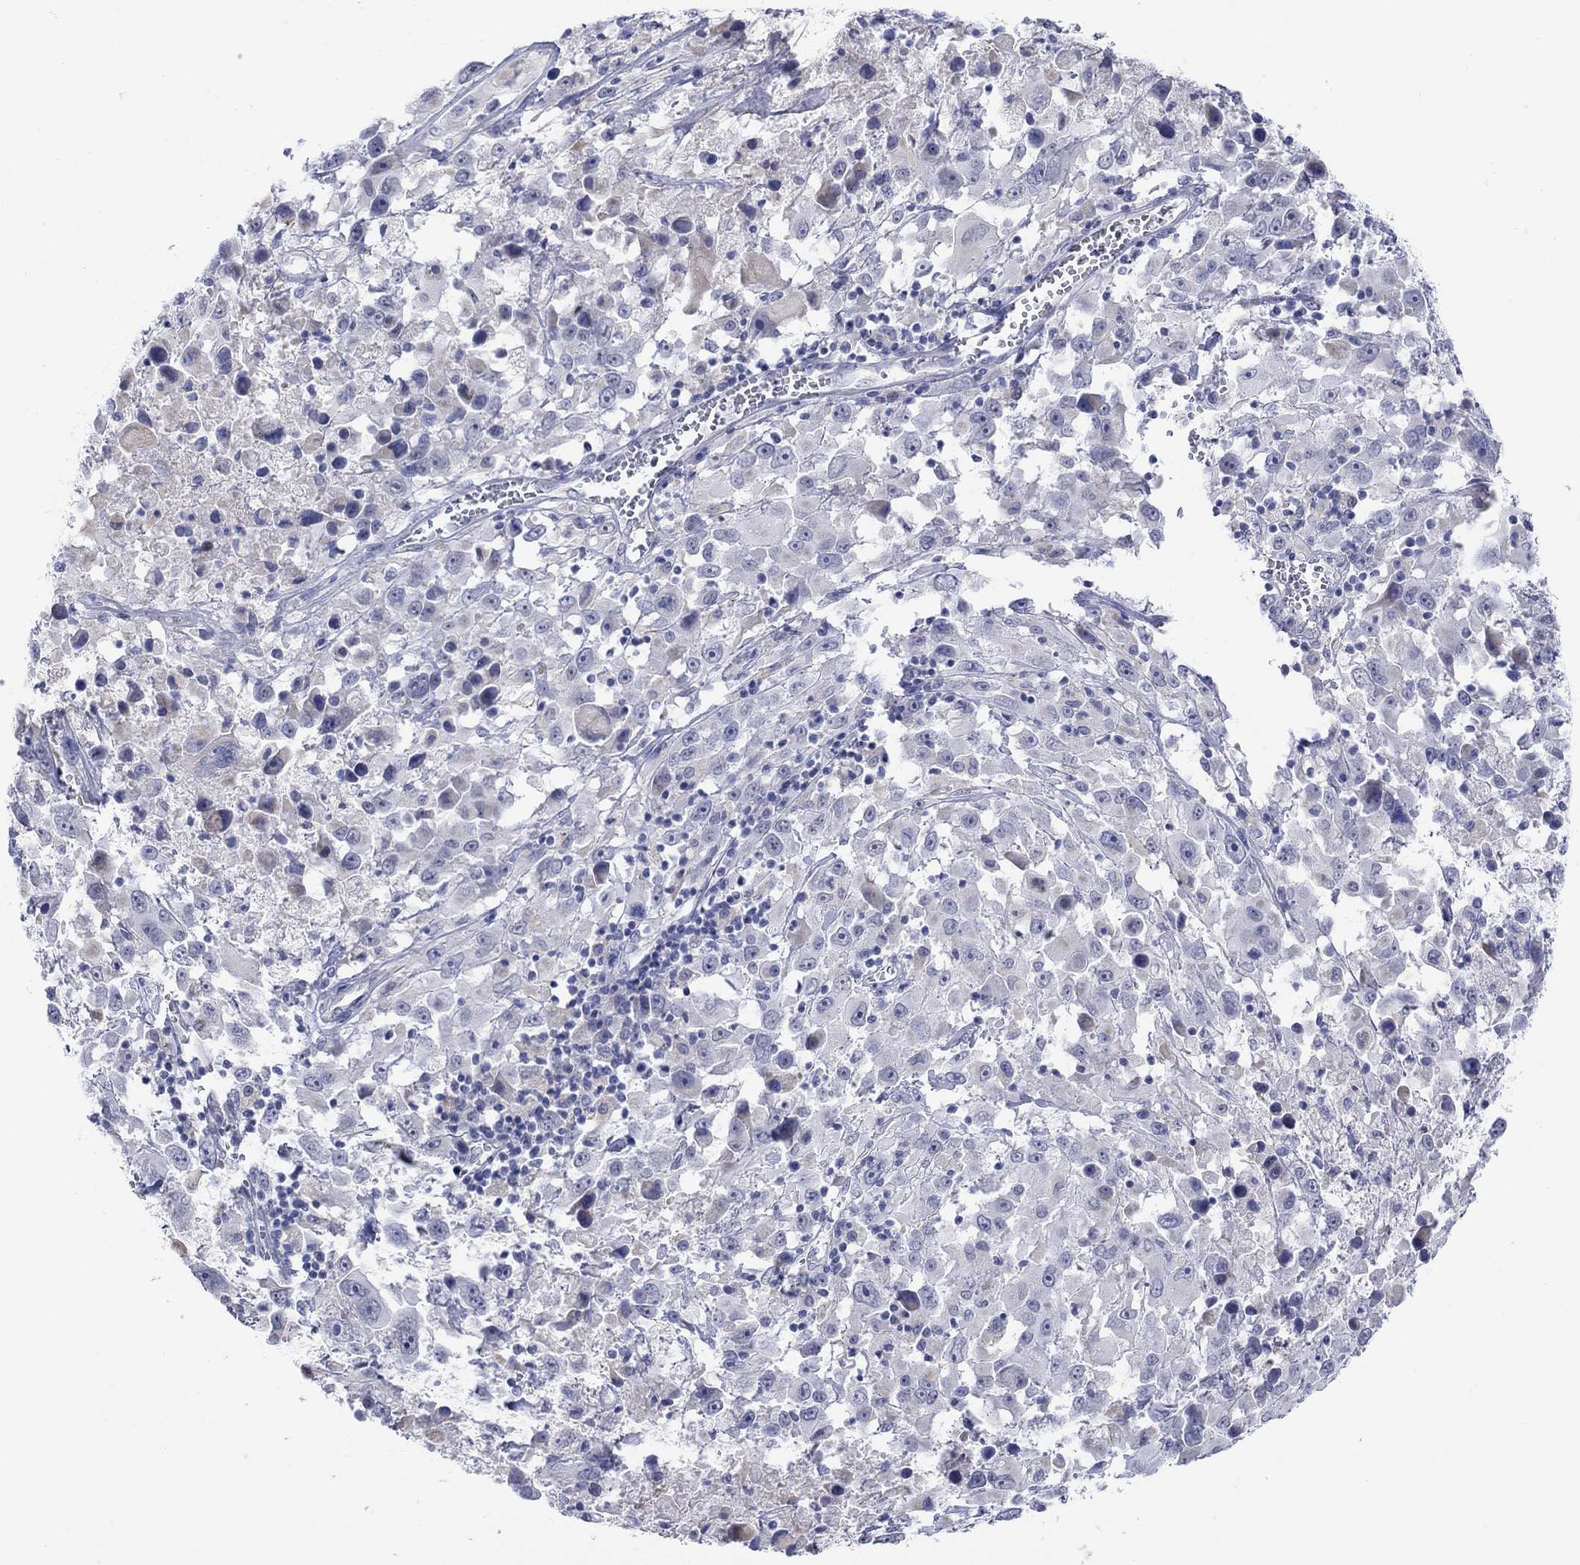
{"staining": {"intensity": "negative", "quantity": "none", "location": "none"}, "tissue": "melanoma", "cell_type": "Tumor cells", "image_type": "cancer", "snomed": [{"axis": "morphology", "description": "Malignant melanoma, Metastatic site"}, {"axis": "topography", "description": "Lymph node"}], "caption": "A photomicrograph of melanoma stained for a protein displays no brown staining in tumor cells.", "gene": "KRT222", "patient": {"sex": "male", "age": 50}}